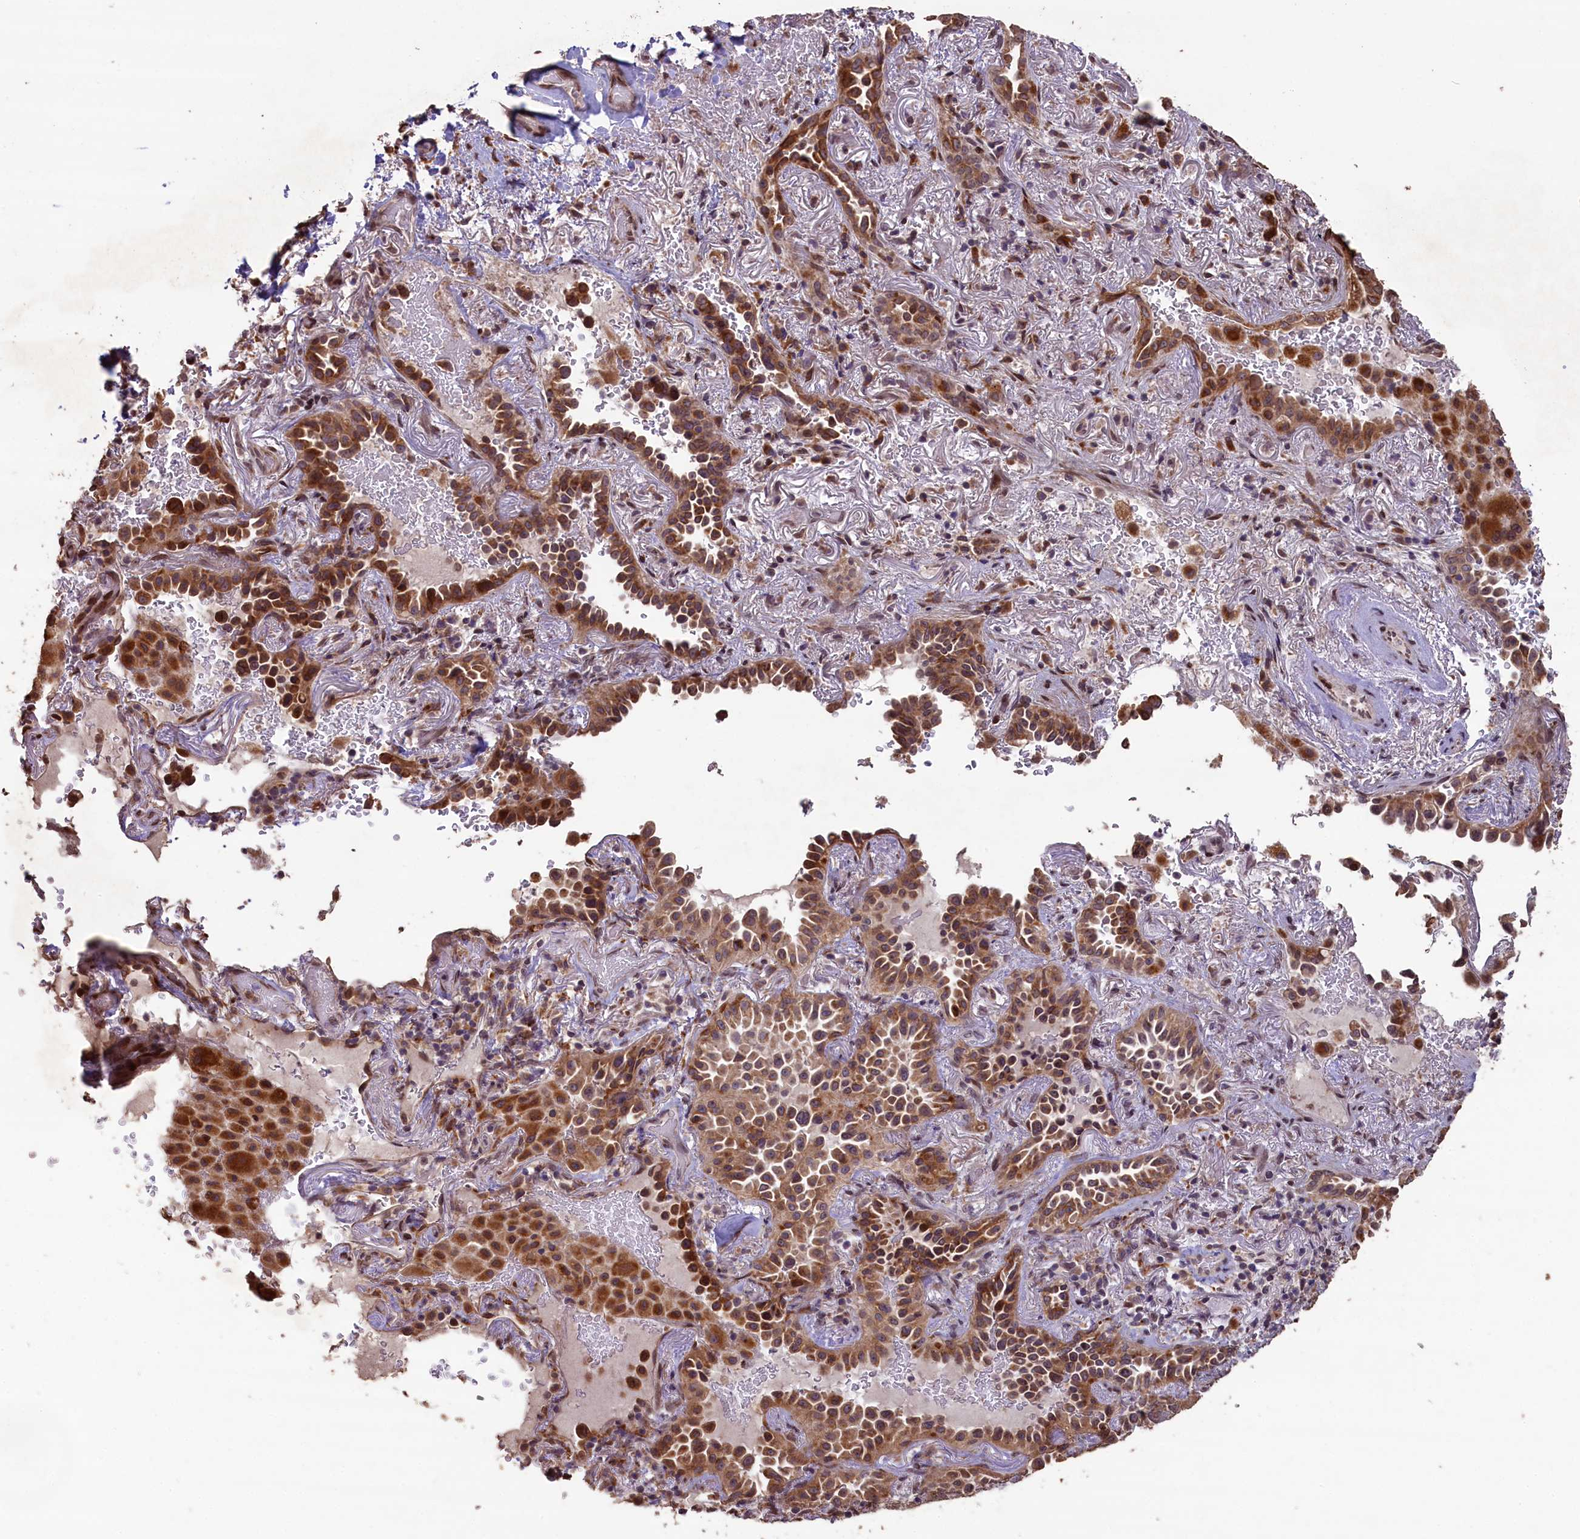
{"staining": {"intensity": "moderate", "quantity": ">75%", "location": "cytoplasmic/membranous"}, "tissue": "lung cancer", "cell_type": "Tumor cells", "image_type": "cancer", "snomed": [{"axis": "morphology", "description": "Adenocarcinoma, NOS"}, {"axis": "topography", "description": "Lung"}], "caption": "A micrograph of lung cancer (adenocarcinoma) stained for a protein reveals moderate cytoplasmic/membranous brown staining in tumor cells.", "gene": "SLC38A7", "patient": {"sex": "female", "age": 69}}